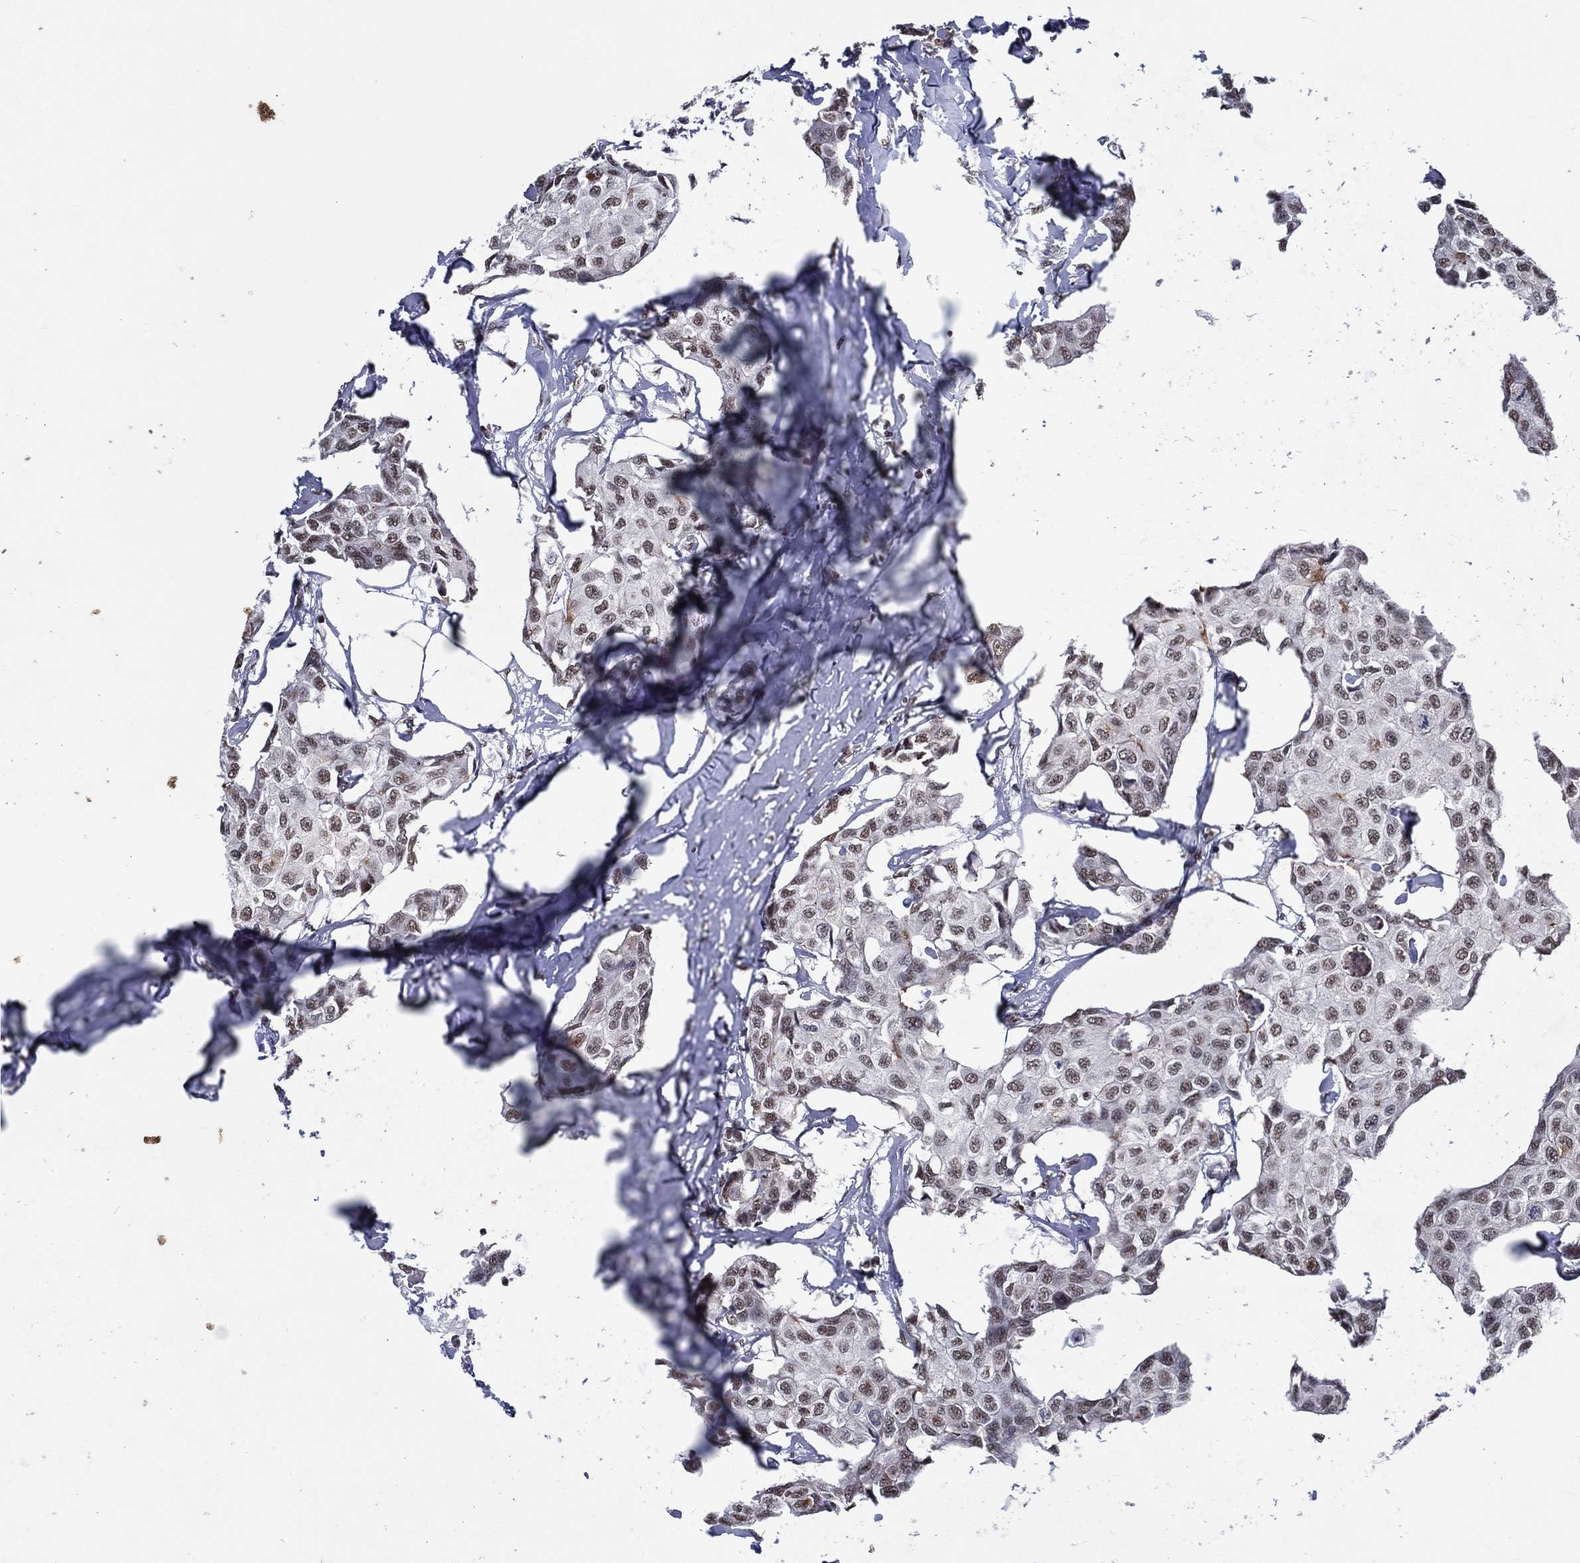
{"staining": {"intensity": "moderate", "quantity": "<25%", "location": "nuclear"}, "tissue": "breast cancer", "cell_type": "Tumor cells", "image_type": "cancer", "snomed": [{"axis": "morphology", "description": "Duct carcinoma"}, {"axis": "topography", "description": "Breast"}], "caption": "The immunohistochemical stain labels moderate nuclear staining in tumor cells of infiltrating ductal carcinoma (breast) tissue.", "gene": "ZBTB42", "patient": {"sex": "female", "age": 80}}